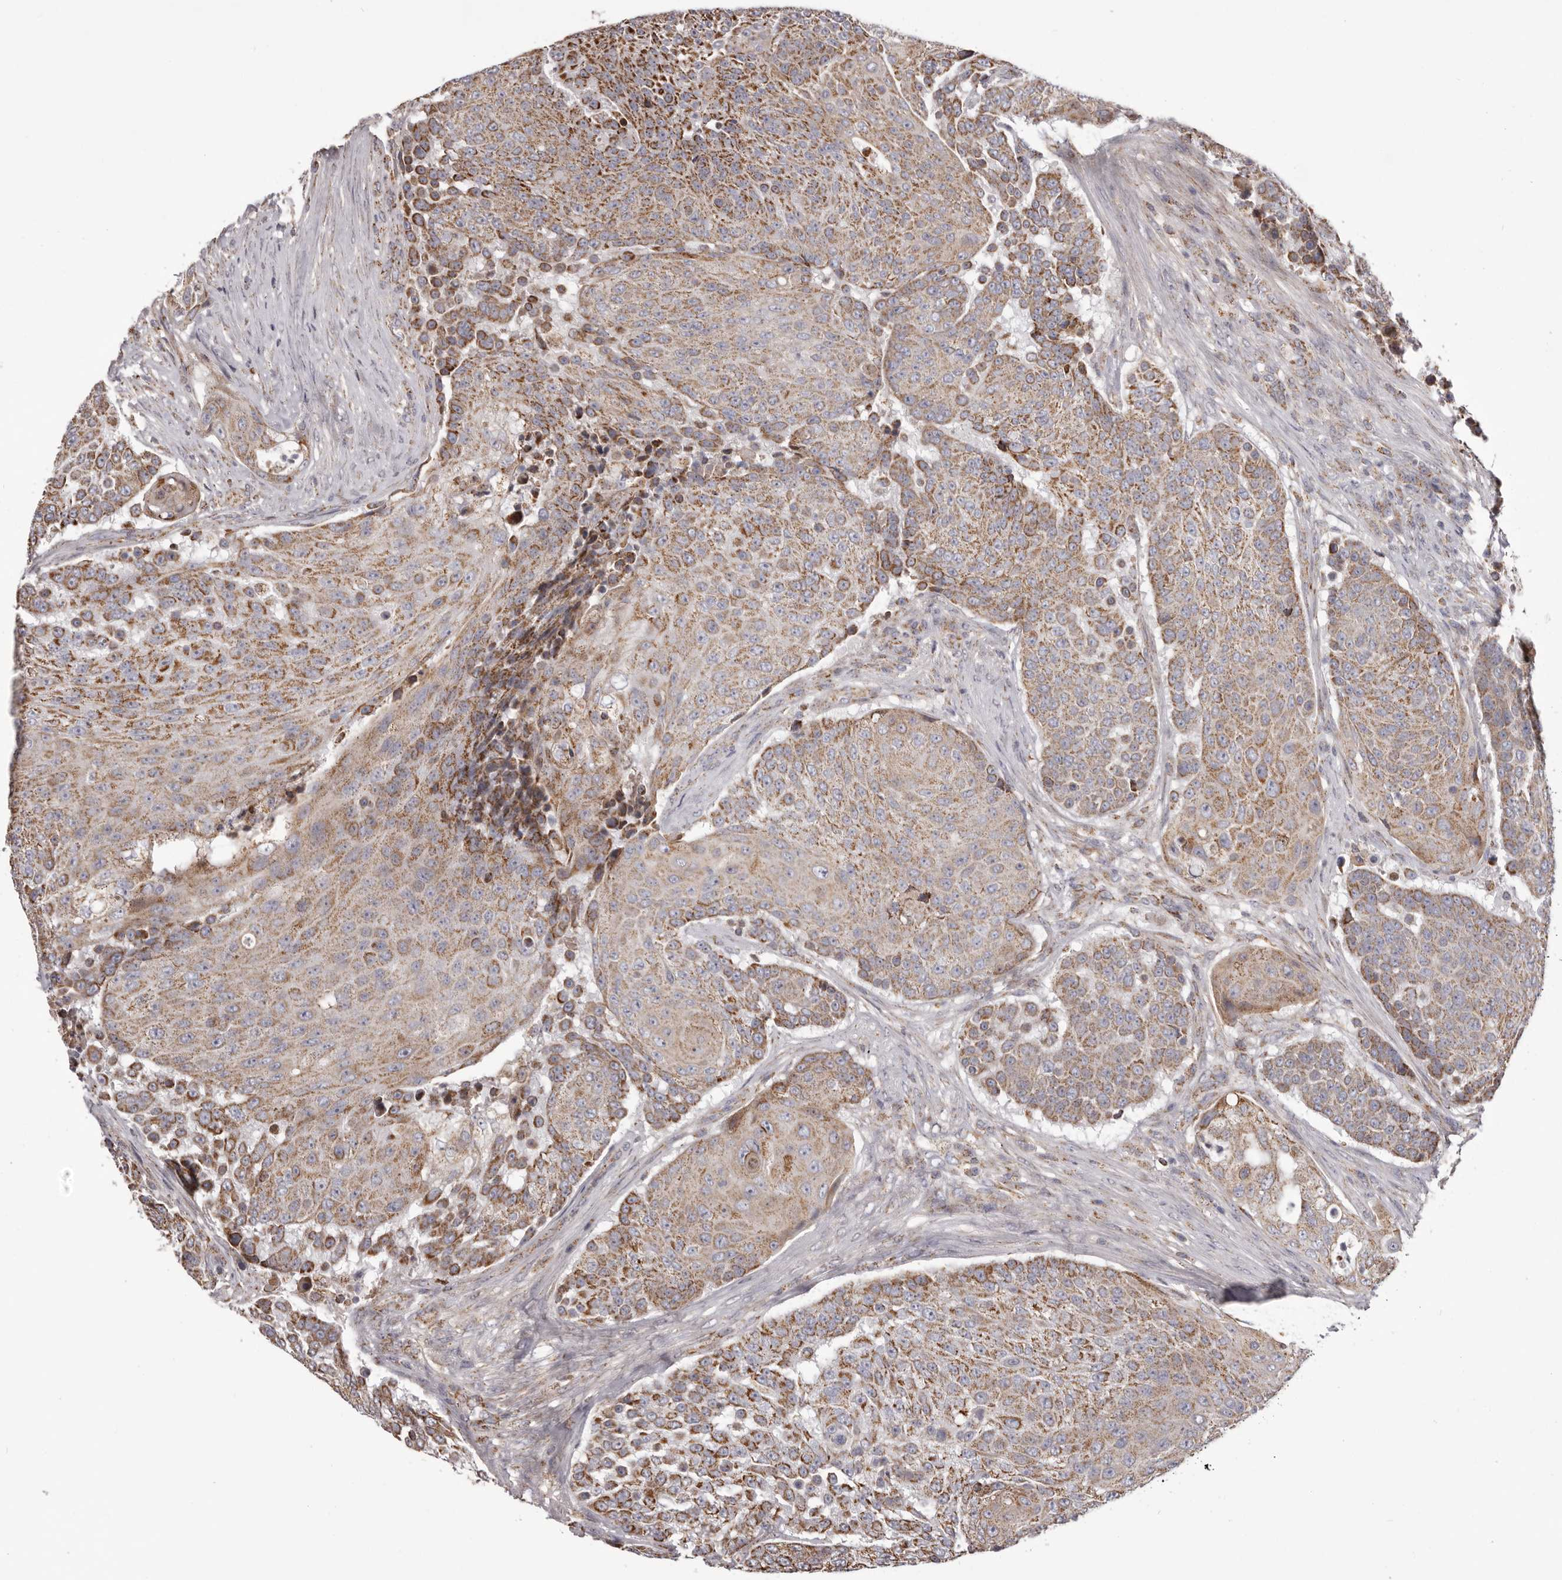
{"staining": {"intensity": "moderate", "quantity": ">75%", "location": "cytoplasmic/membranous"}, "tissue": "urothelial cancer", "cell_type": "Tumor cells", "image_type": "cancer", "snomed": [{"axis": "morphology", "description": "Urothelial carcinoma, High grade"}, {"axis": "topography", "description": "Urinary bladder"}], "caption": "Protein expression analysis of human urothelial cancer reveals moderate cytoplasmic/membranous staining in about >75% of tumor cells. The staining was performed using DAB, with brown indicating positive protein expression. Nuclei are stained blue with hematoxylin.", "gene": "CHRM2", "patient": {"sex": "female", "age": 63}}